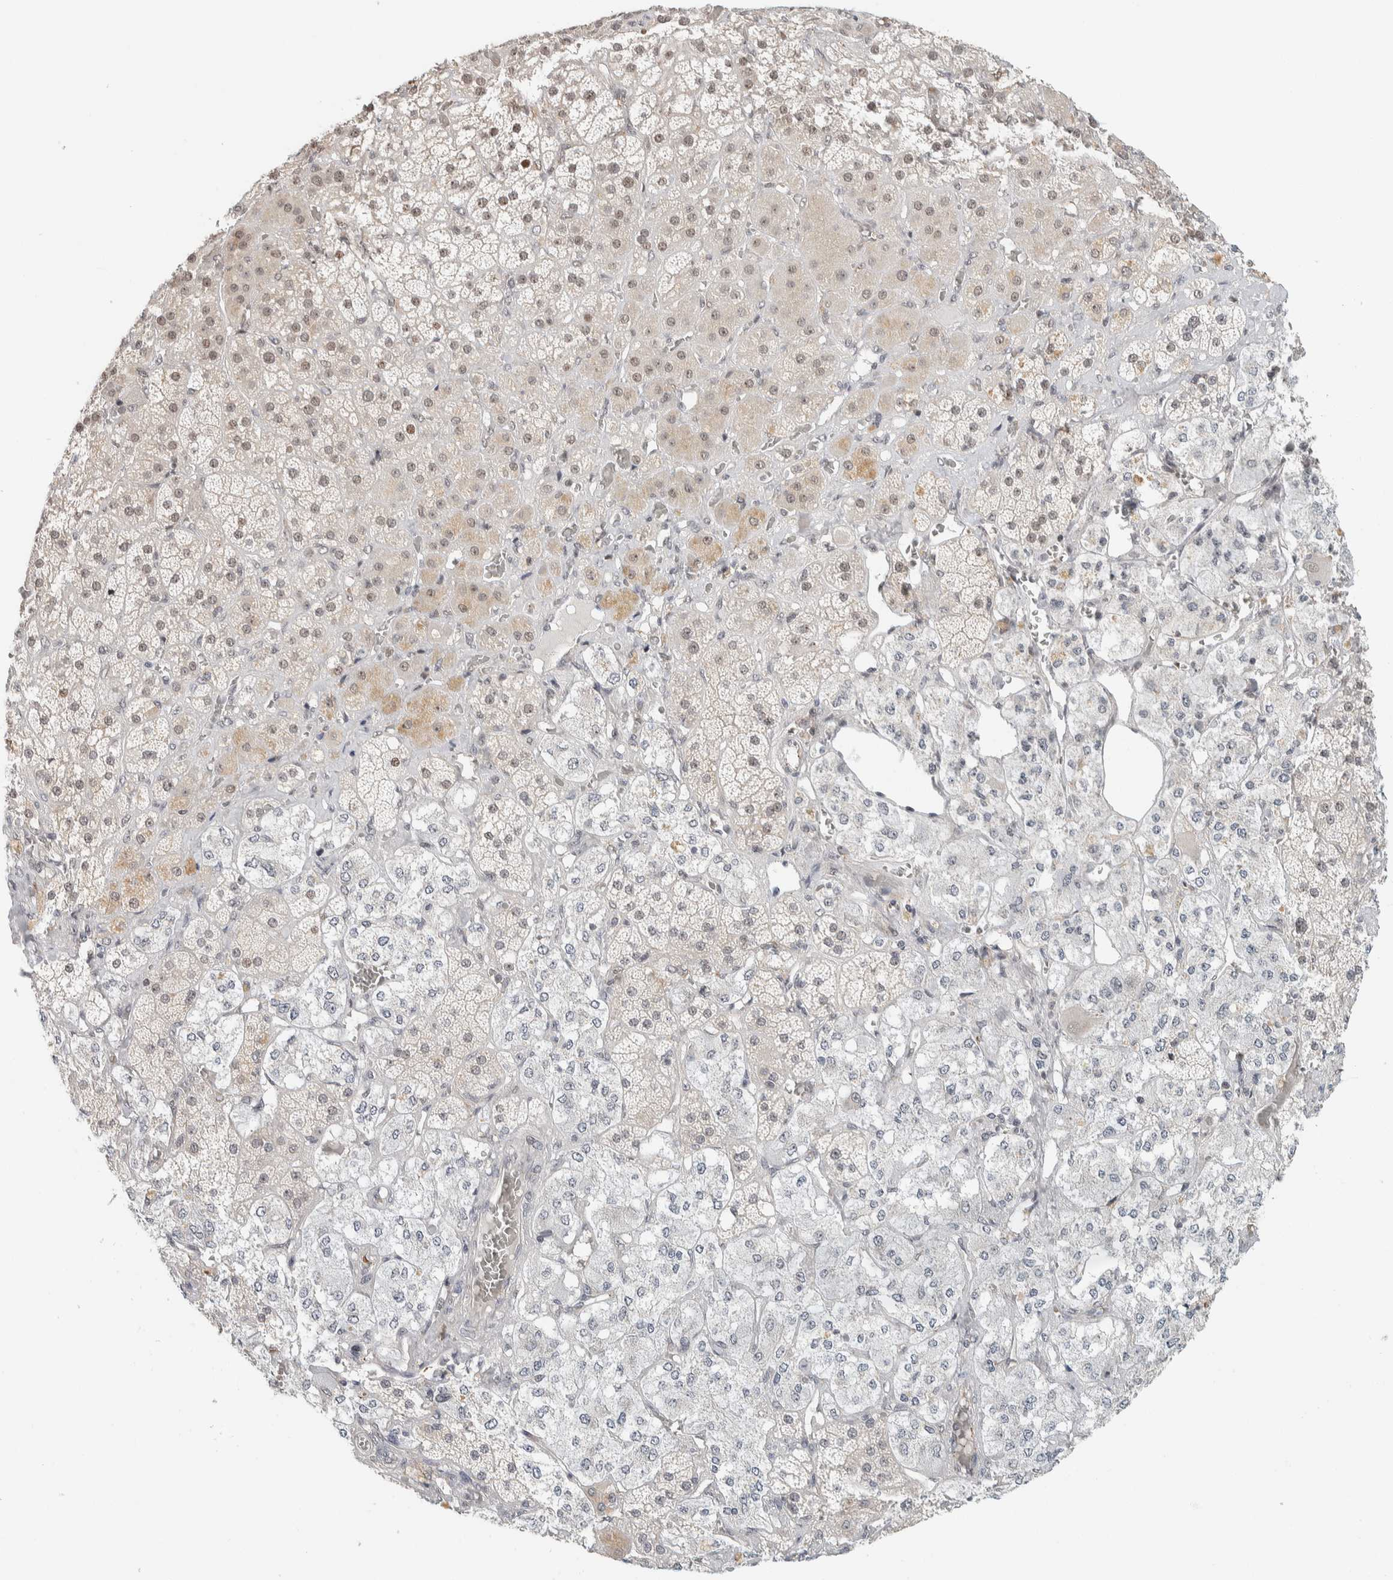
{"staining": {"intensity": "moderate", "quantity": "25%-75%", "location": "nuclear"}, "tissue": "adrenal gland", "cell_type": "Glandular cells", "image_type": "normal", "snomed": [{"axis": "morphology", "description": "Normal tissue, NOS"}, {"axis": "topography", "description": "Adrenal gland"}], "caption": "Protein staining exhibits moderate nuclear expression in about 25%-75% of glandular cells in unremarkable adrenal gland.", "gene": "ZBTB2", "patient": {"sex": "male", "age": 57}}